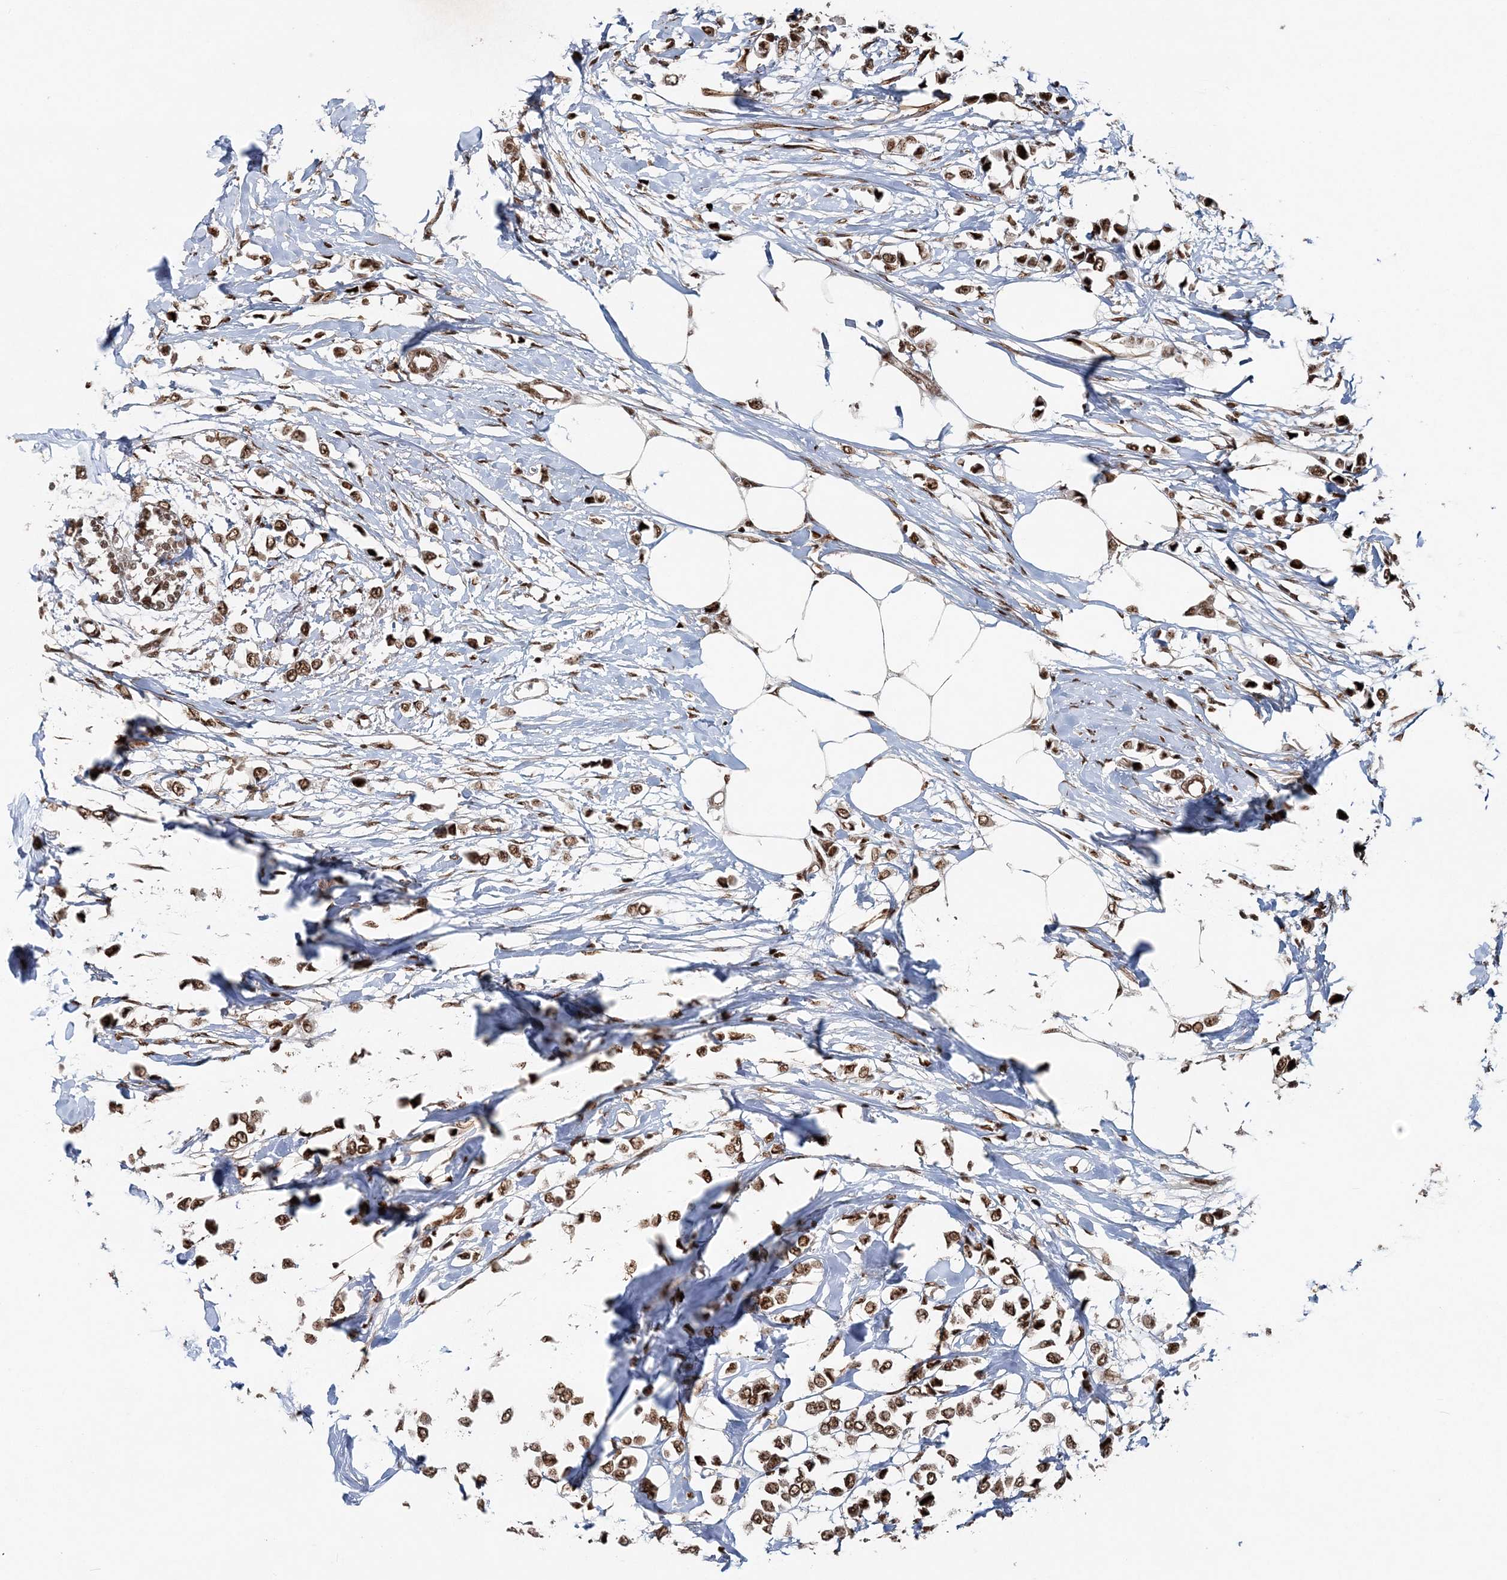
{"staining": {"intensity": "moderate", "quantity": ">75%", "location": "nuclear"}, "tissue": "breast cancer", "cell_type": "Tumor cells", "image_type": "cancer", "snomed": [{"axis": "morphology", "description": "Lobular carcinoma"}, {"axis": "topography", "description": "Breast"}], "caption": "Breast lobular carcinoma was stained to show a protein in brown. There is medium levels of moderate nuclear expression in about >75% of tumor cells.", "gene": "EXOSC8", "patient": {"sex": "female", "age": 51}}